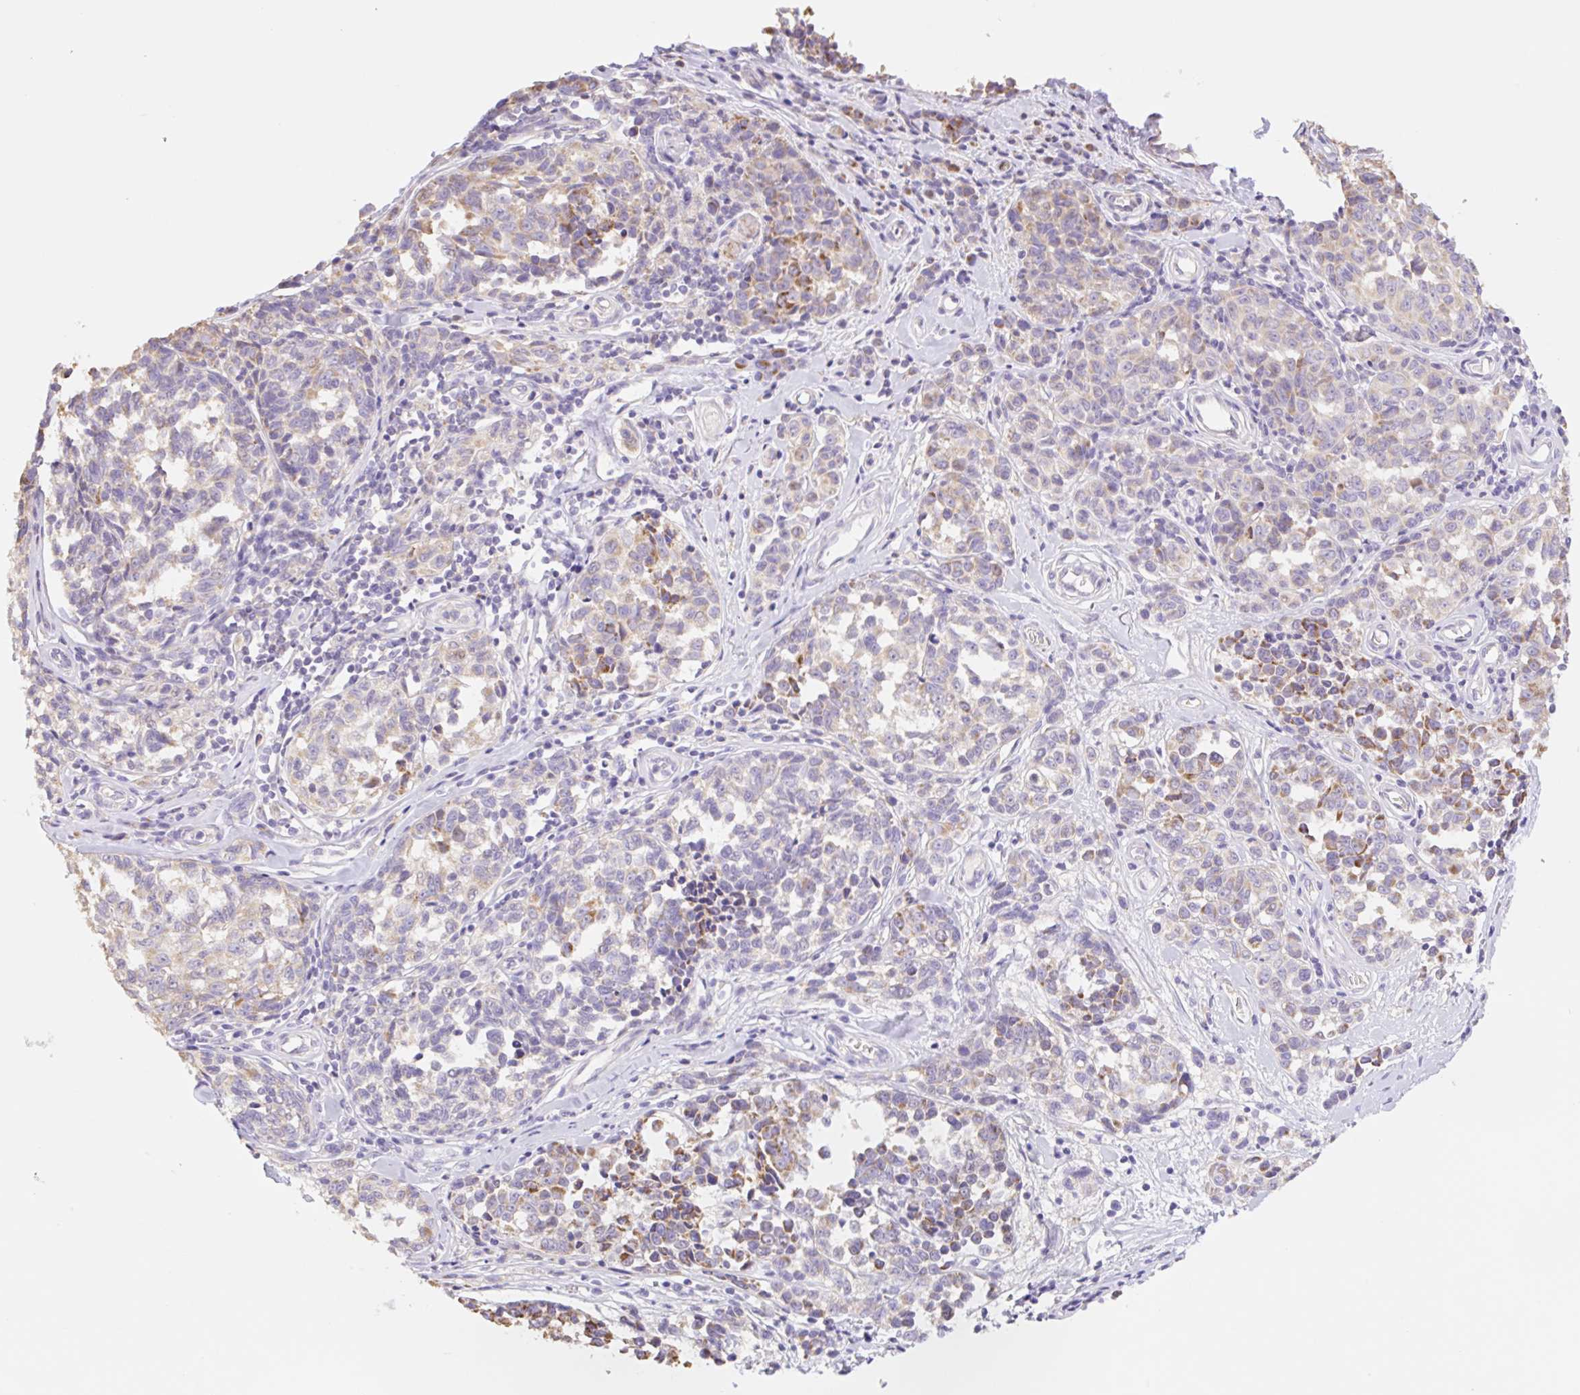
{"staining": {"intensity": "moderate", "quantity": "25%-75%", "location": "cytoplasmic/membranous"}, "tissue": "melanoma", "cell_type": "Tumor cells", "image_type": "cancer", "snomed": [{"axis": "morphology", "description": "Malignant melanoma, NOS"}, {"axis": "topography", "description": "Skin"}], "caption": "IHC of melanoma reveals medium levels of moderate cytoplasmic/membranous positivity in about 25%-75% of tumor cells. (brown staining indicates protein expression, while blue staining denotes nuclei).", "gene": "COPZ2", "patient": {"sex": "female", "age": 64}}